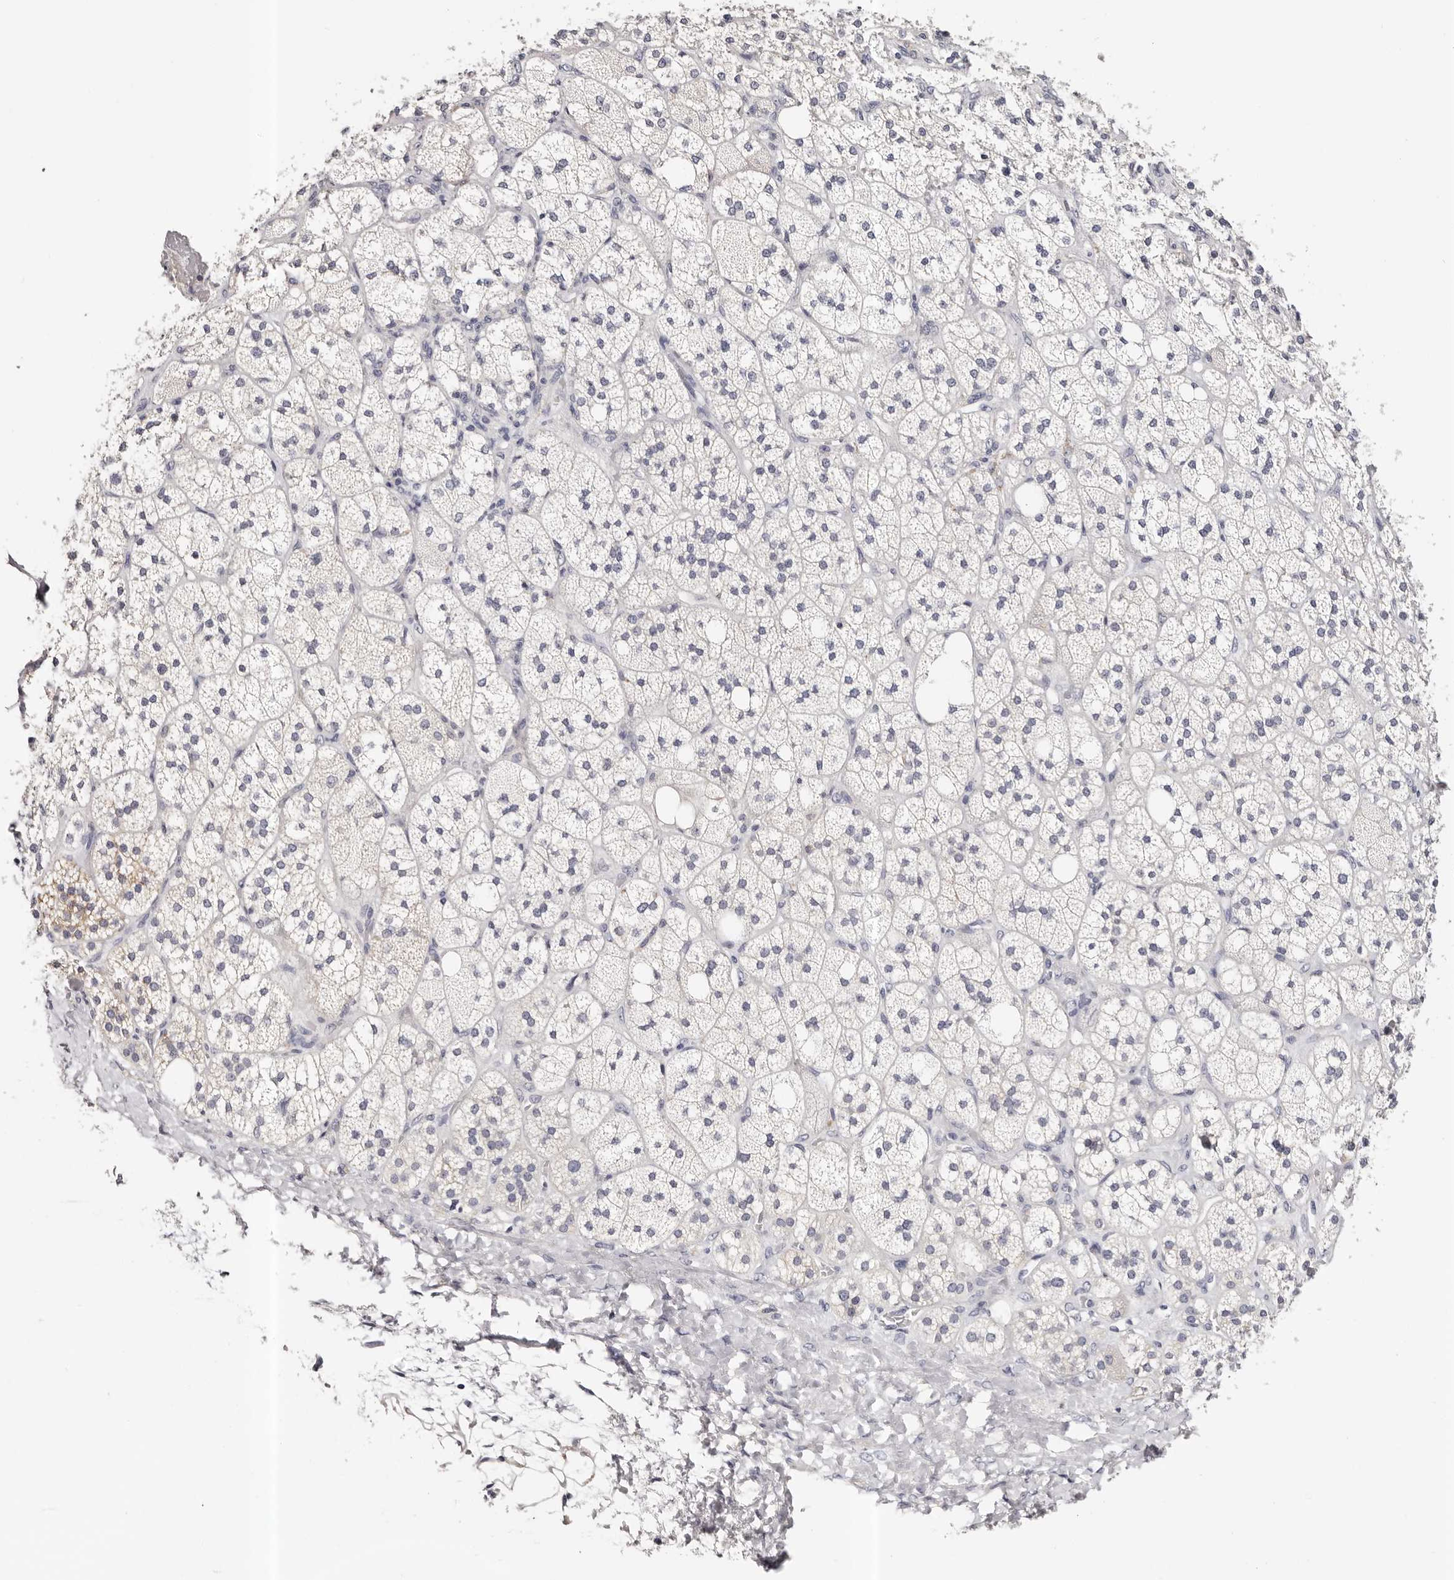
{"staining": {"intensity": "weak", "quantity": "<25%", "location": "cytoplasmic/membranous"}, "tissue": "adrenal gland", "cell_type": "Glandular cells", "image_type": "normal", "snomed": [{"axis": "morphology", "description": "Normal tissue, NOS"}, {"axis": "topography", "description": "Adrenal gland"}], "caption": "The micrograph shows no significant staining in glandular cells of adrenal gland. Nuclei are stained in blue.", "gene": "ROM1", "patient": {"sex": "male", "age": 61}}